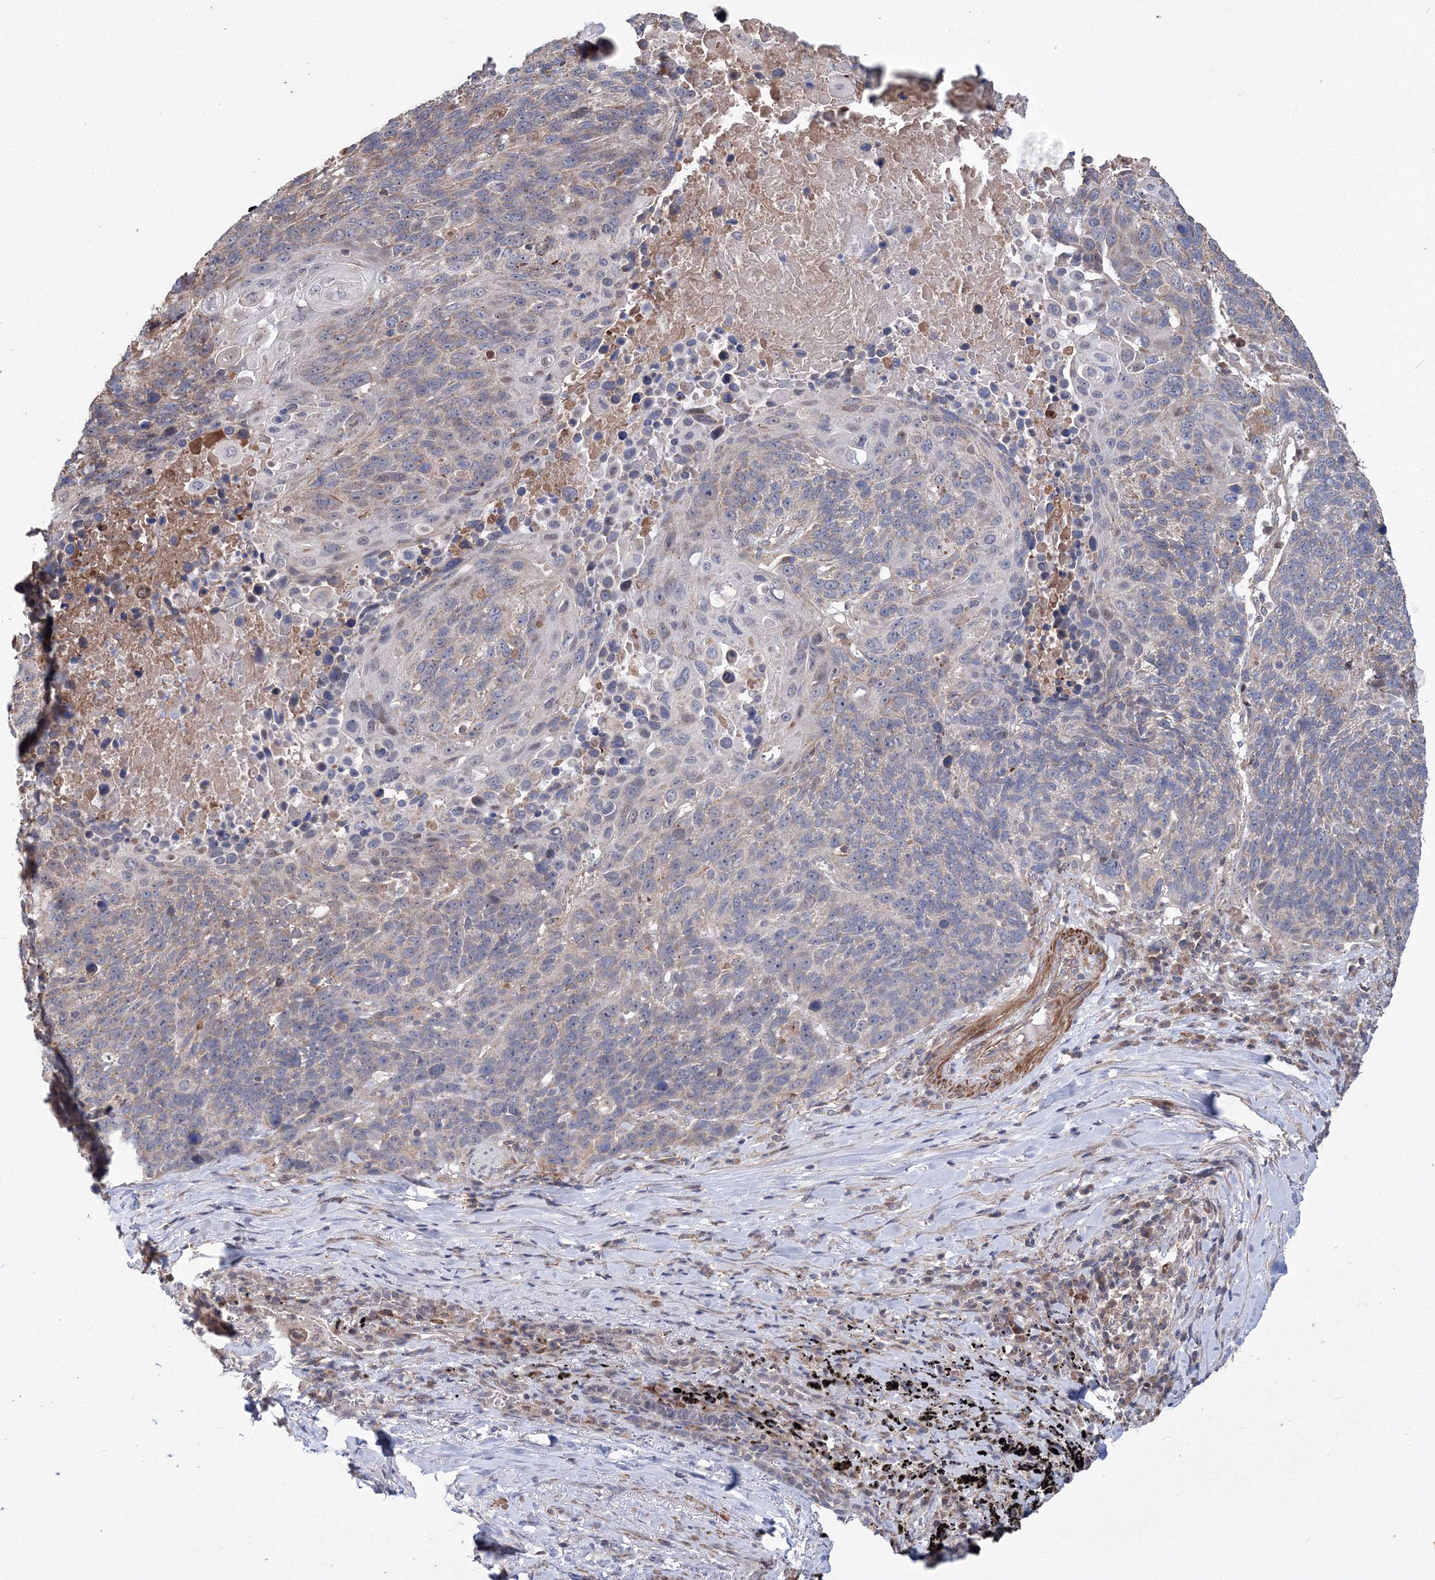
{"staining": {"intensity": "negative", "quantity": "none", "location": "none"}, "tissue": "lung cancer", "cell_type": "Tumor cells", "image_type": "cancer", "snomed": [{"axis": "morphology", "description": "Squamous cell carcinoma, NOS"}, {"axis": "topography", "description": "Lung"}], "caption": "This image is of lung squamous cell carcinoma stained with IHC to label a protein in brown with the nuclei are counter-stained blue. There is no staining in tumor cells.", "gene": "PPP2R2B", "patient": {"sex": "male", "age": 66}}